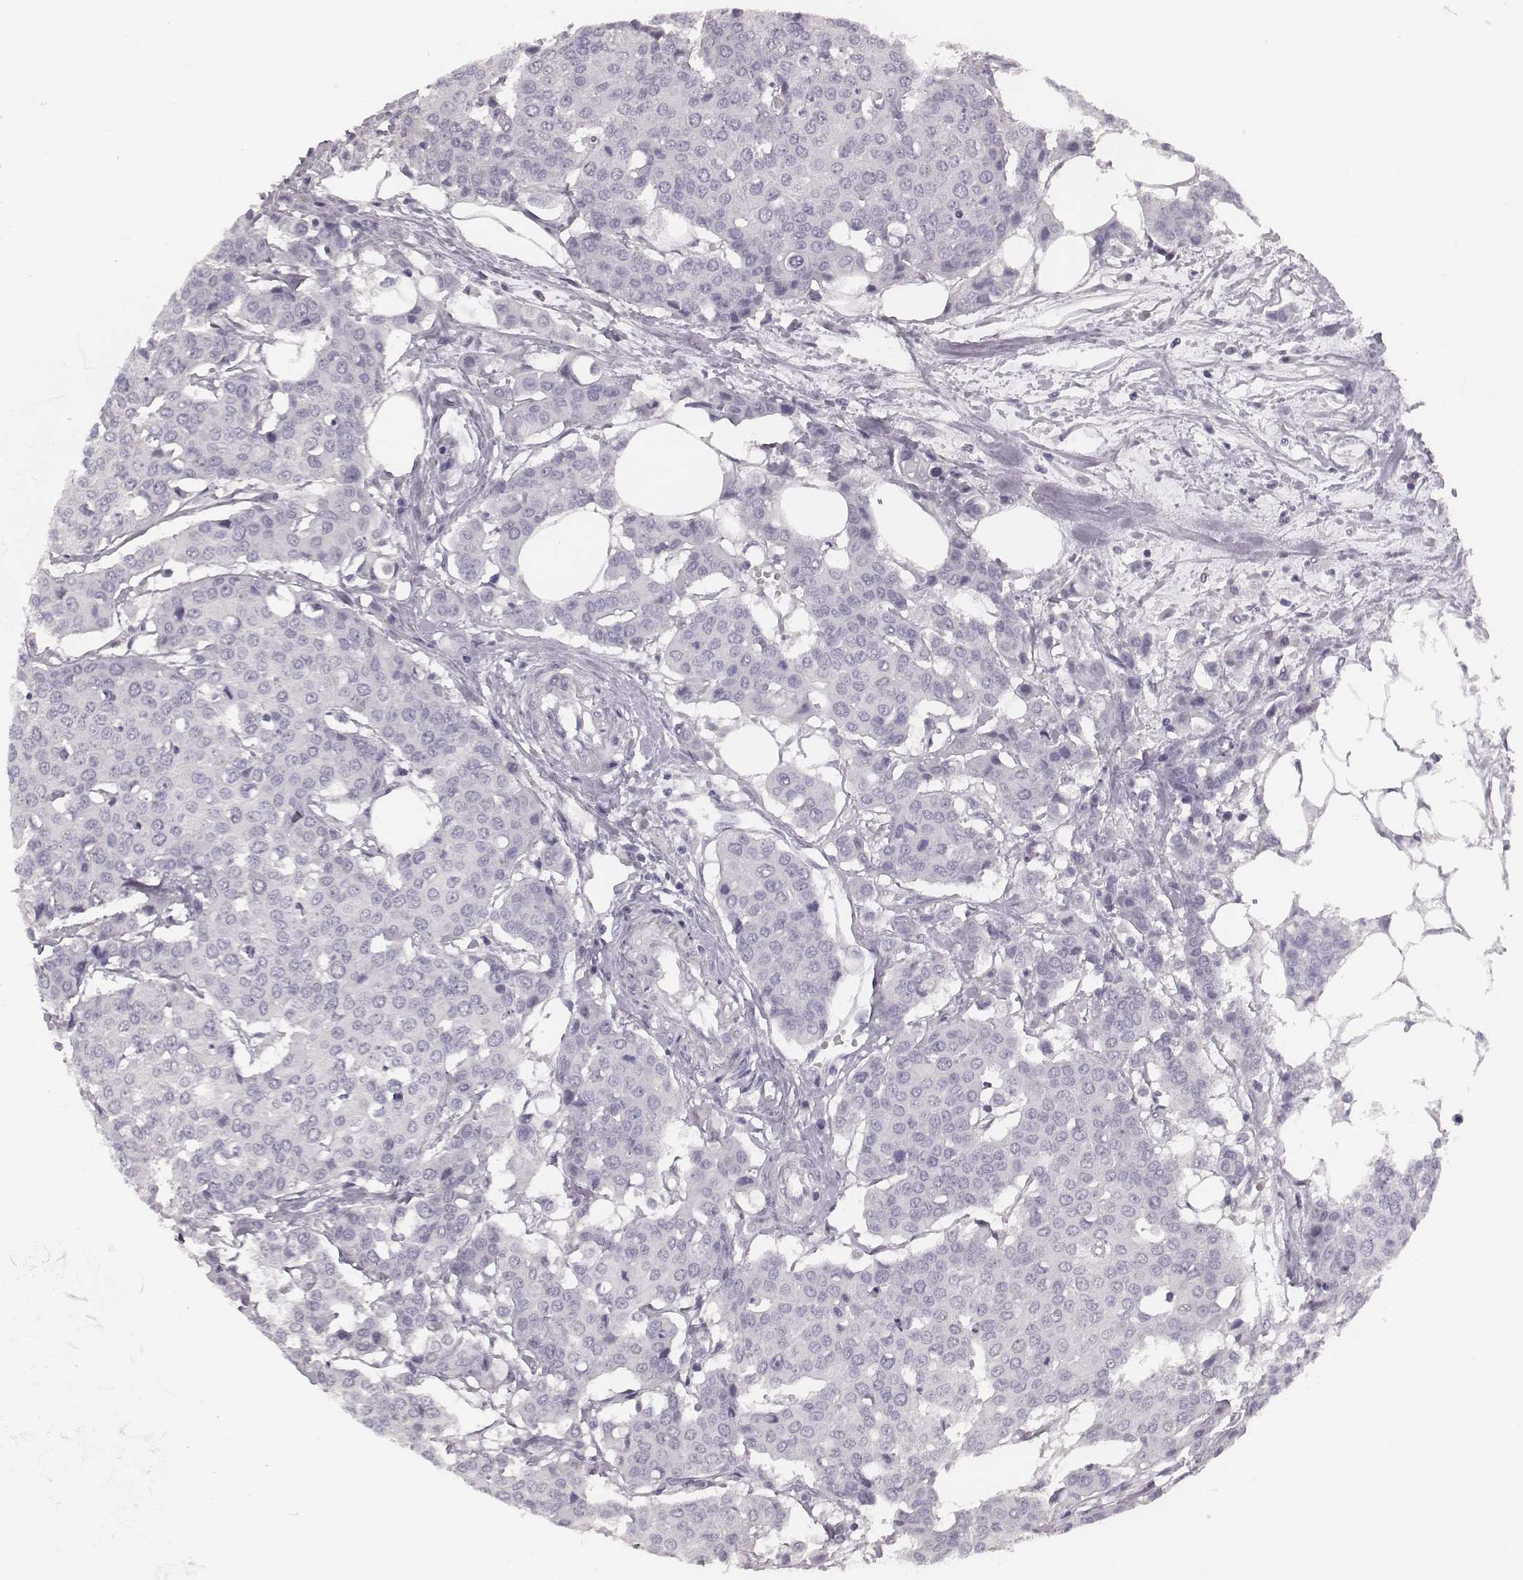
{"staining": {"intensity": "negative", "quantity": "none", "location": "none"}, "tissue": "carcinoid", "cell_type": "Tumor cells", "image_type": "cancer", "snomed": [{"axis": "morphology", "description": "Carcinoid, malignant, NOS"}, {"axis": "topography", "description": "Colon"}], "caption": "Tumor cells are negative for protein expression in human malignant carcinoid.", "gene": "CSHL1", "patient": {"sex": "male", "age": 81}}